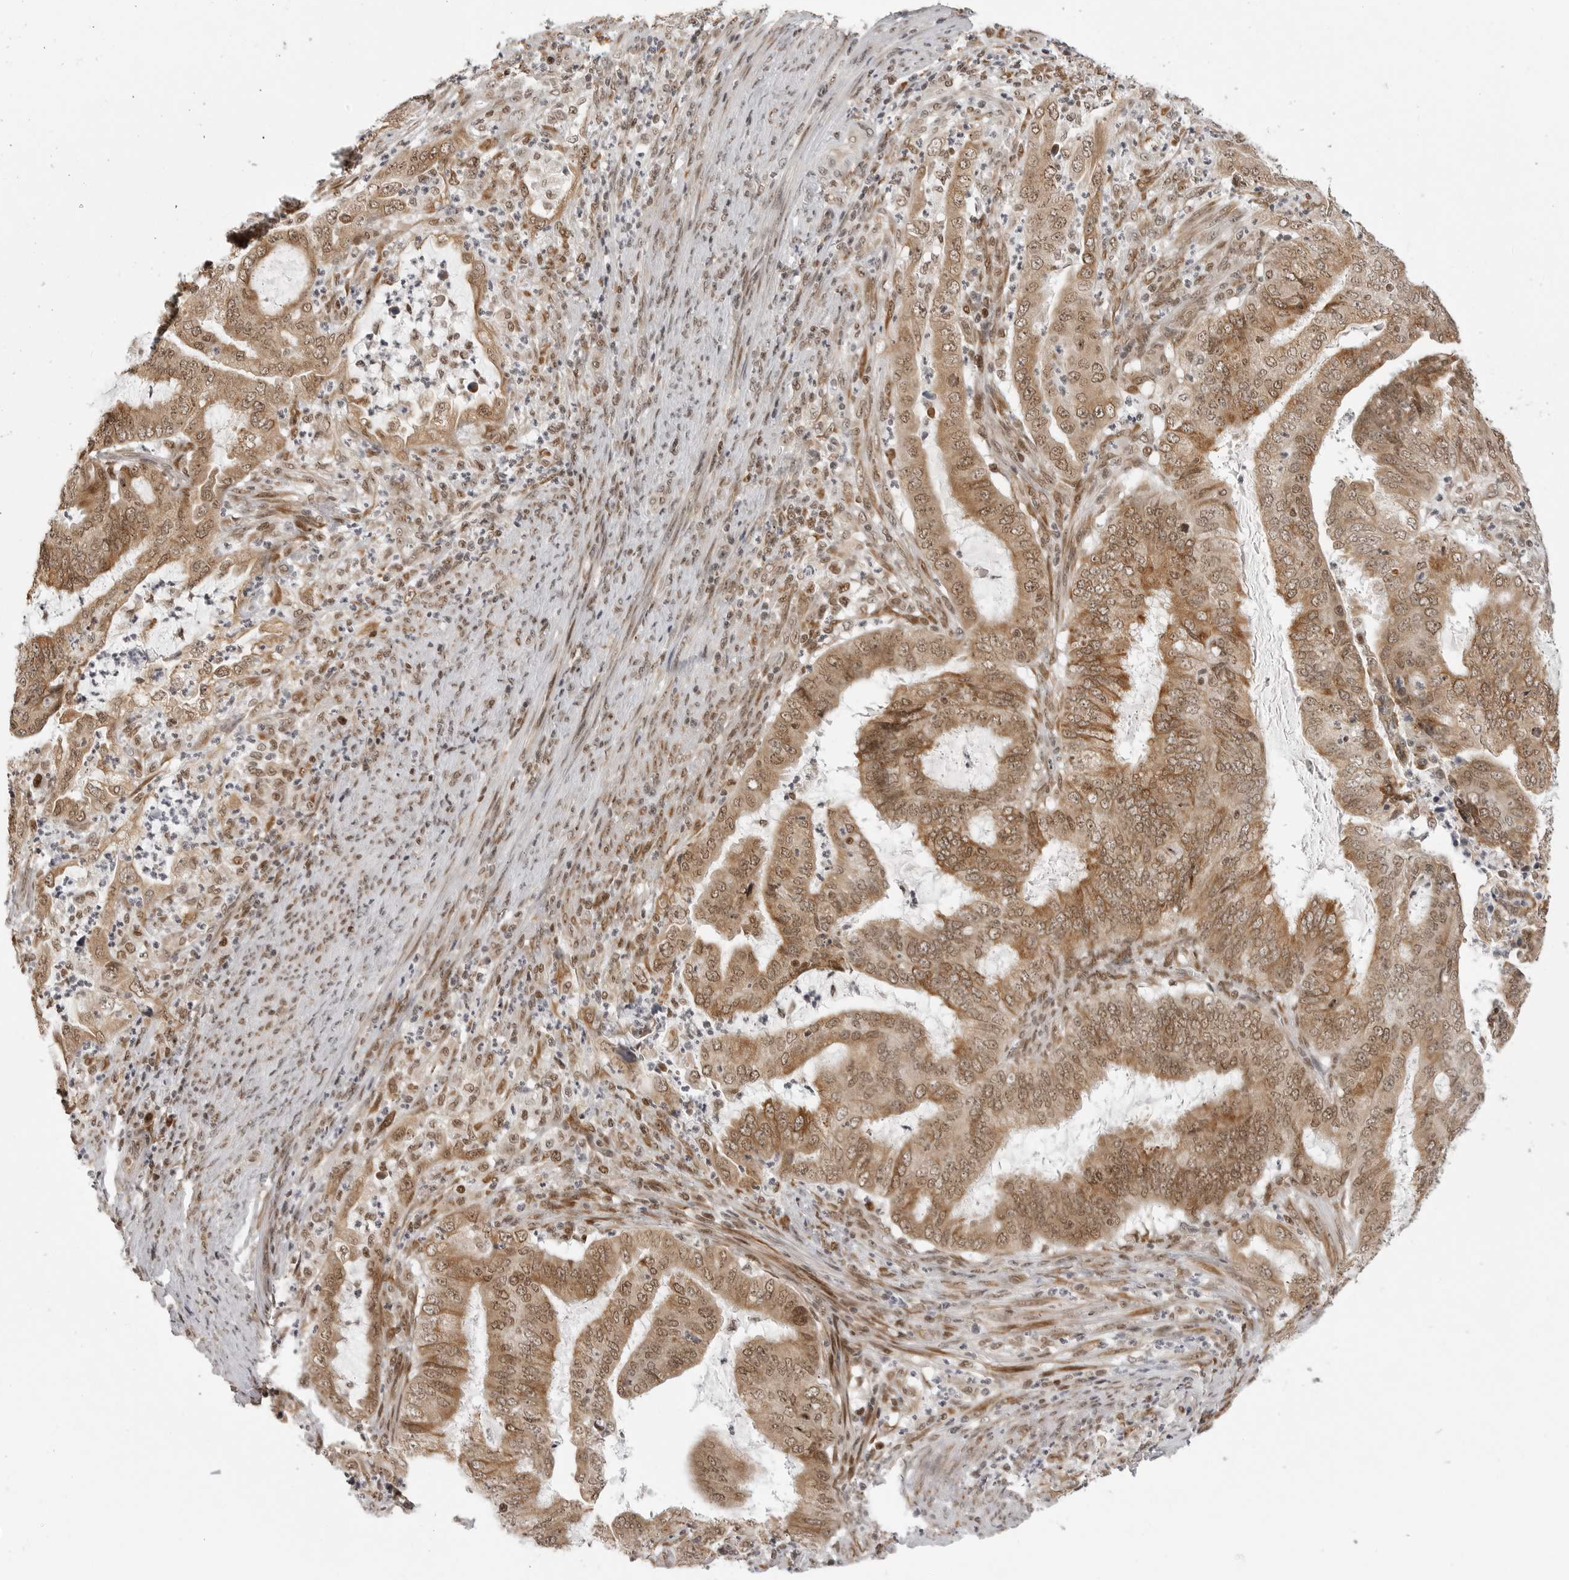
{"staining": {"intensity": "moderate", "quantity": ">75%", "location": "nuclear"}, "tissue": "endometrial cancer", "cell_type": "Tumor cells", "image_type": "cancer", "snomed": [{"axis": "morphology", "description": "Adenocarcinoma, NOS"}, {"axis": "topography", "description": "Endometrium"}], "caption": "Moderate nuclear staining for a protein is appreciated in approximately >75% of tumor cells of endometrial adenocarcinoma using immunohistochemistry (IHC).", "gene": "PRDM10", "patient": {"sex": "female", "age": 51}}